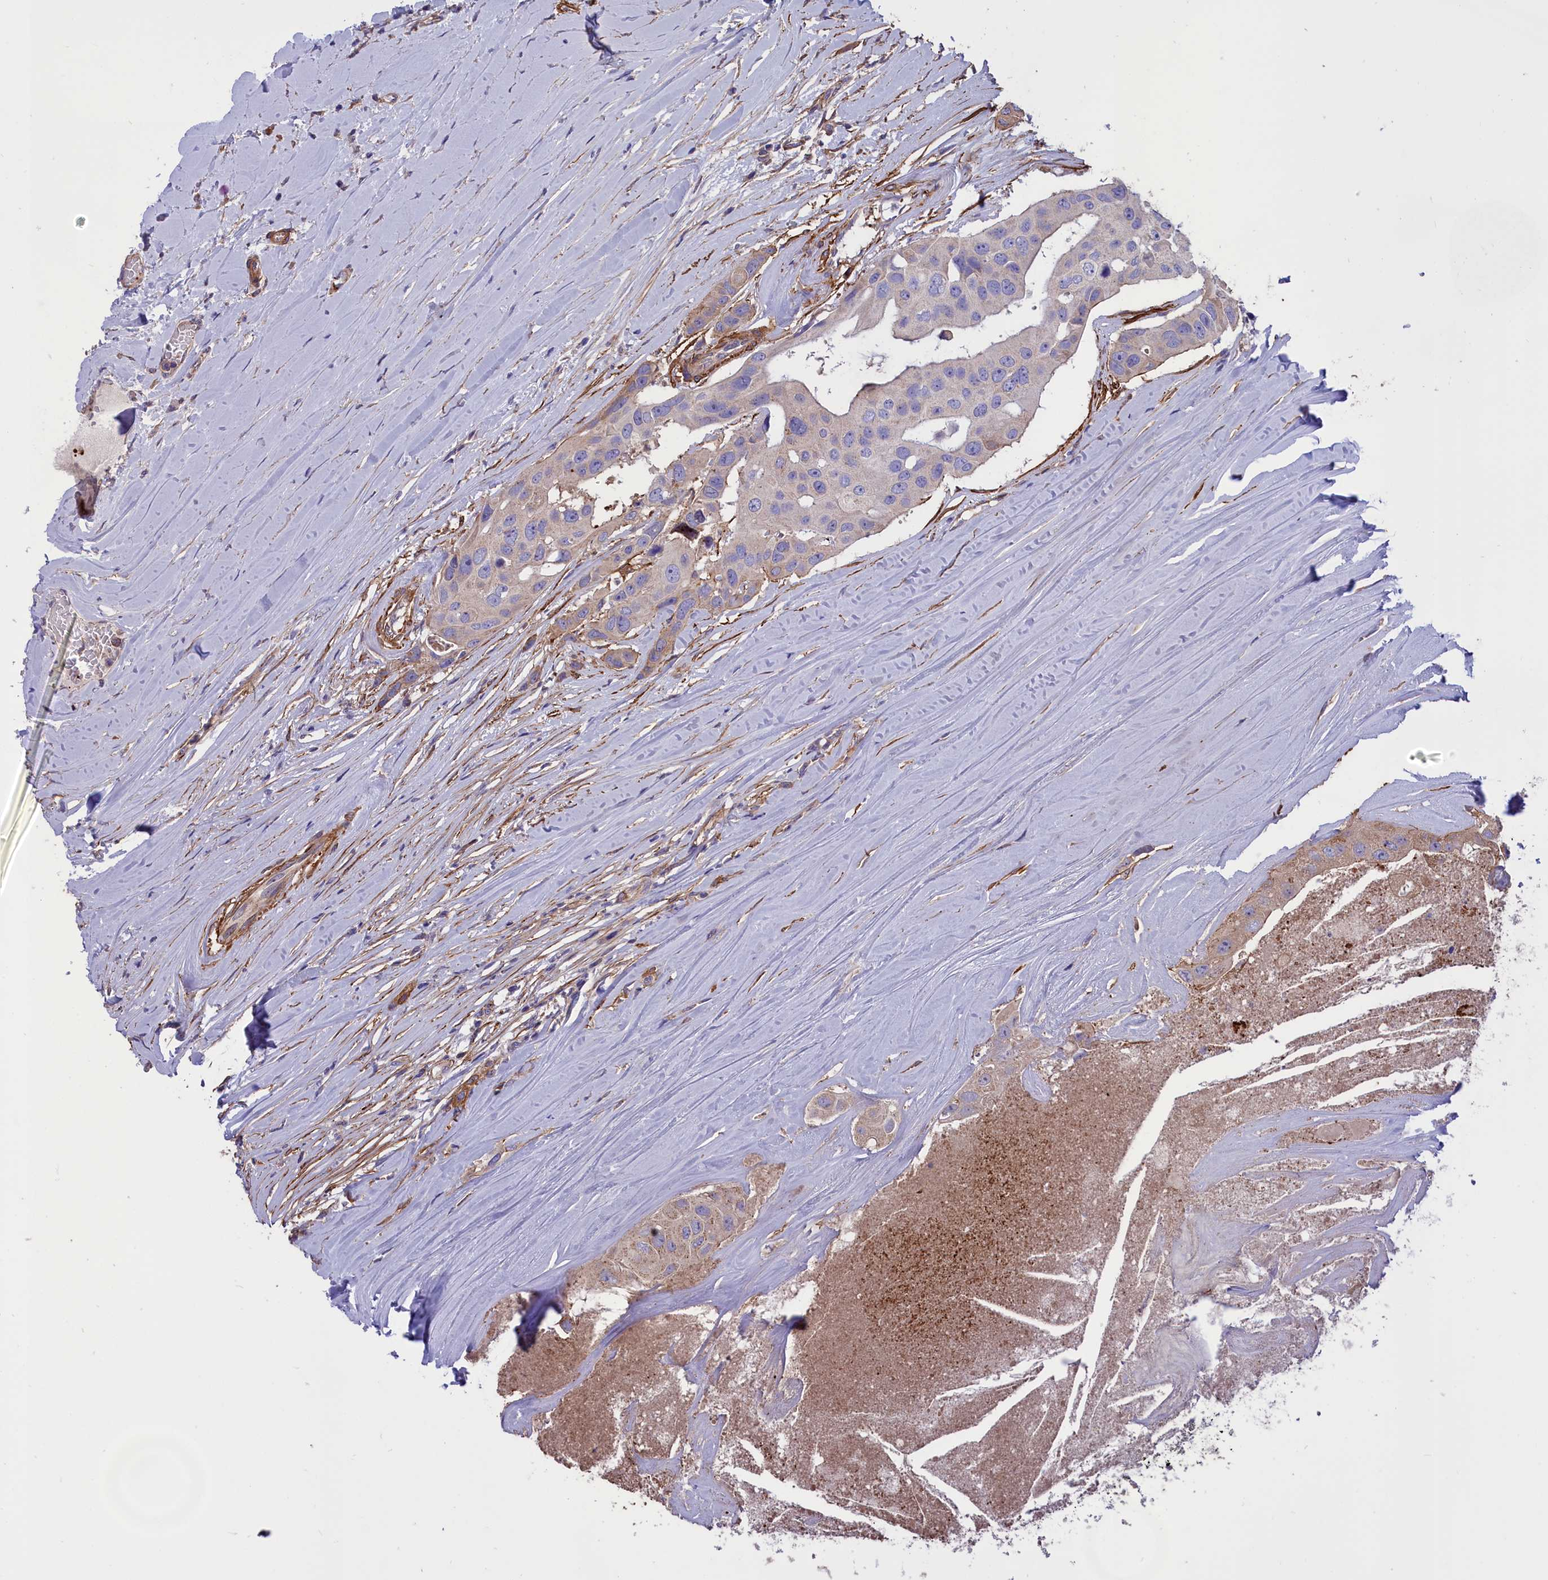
{"staining": {"intensity": "weak", "quantity": "<25%", "location": "cytoplasmic/membranous"}, "tissue": "head and neck cancer", "cell_type": "Tumor cells", "image_type": "cancer", "snomed": [{"axis": "morphology", "description": "Adenocarcinoma, NOS"}, {"axis": "morphology", "description": "Adenocarcinoma, metastatic, NOS"}, {"axis": "topography", "description": "Head-Neck"}], "caption": "There is no significant expression in tumor cells of head and neck cancer (metastatic adenocarcinoma).", "gene": "AMDHD2", "patient": {"sex": "male", "age": 75}}